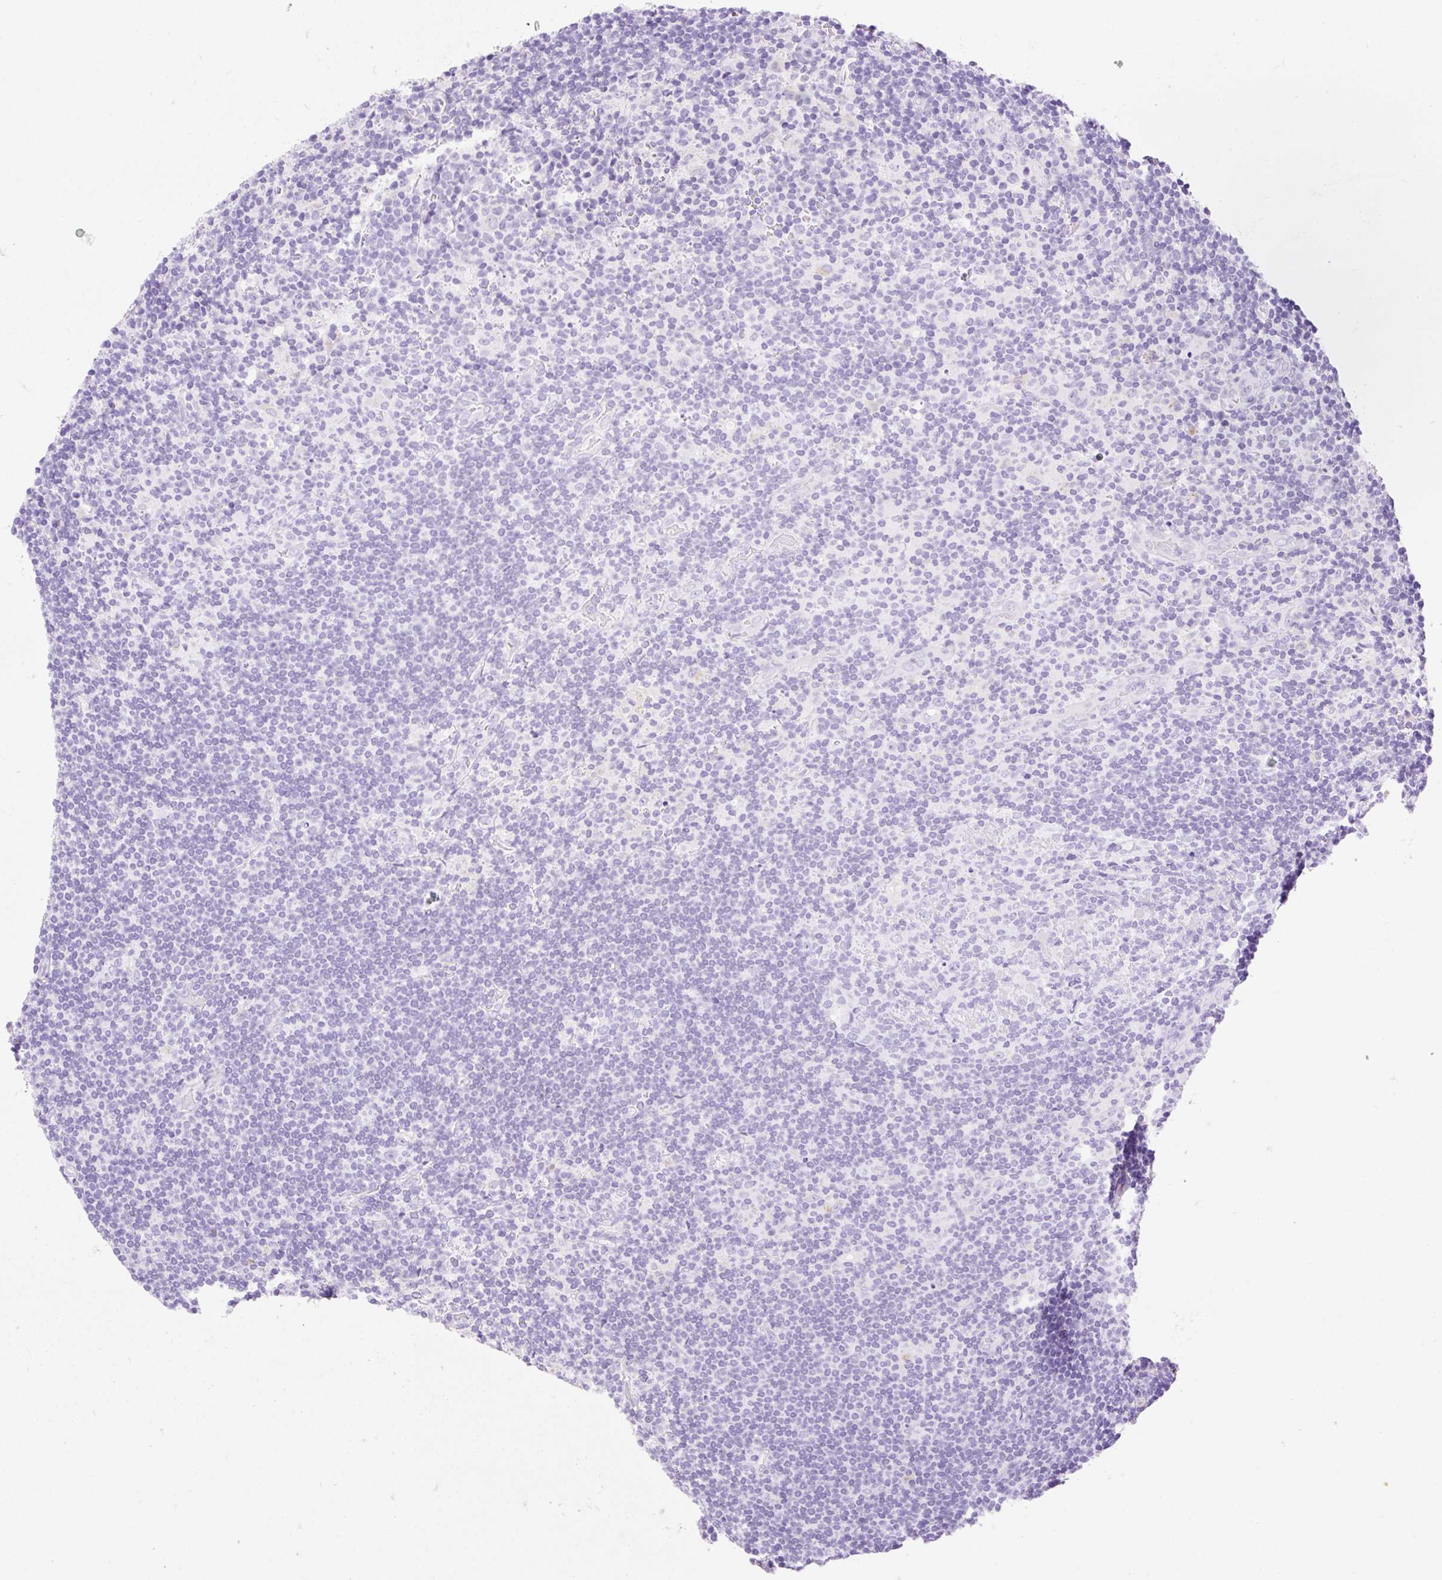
{"staining": {"intensity": "negative", "quantity": "none", "location": "none"}, "tissue": "lymphoma", "cell_type": "Tumor cells", "image_type": "cancer", "snomed": [{"axis": "morphology", "description": "Hodgkin's disease, NOS"}, {"axis": "topography", "description": "Lymph node"}], "caption": "Tumor cells are negative for brown protein staining in Hodgkin's disease.", "gene": "HEXB", "patient": {"sex": "female", "age": 57}}